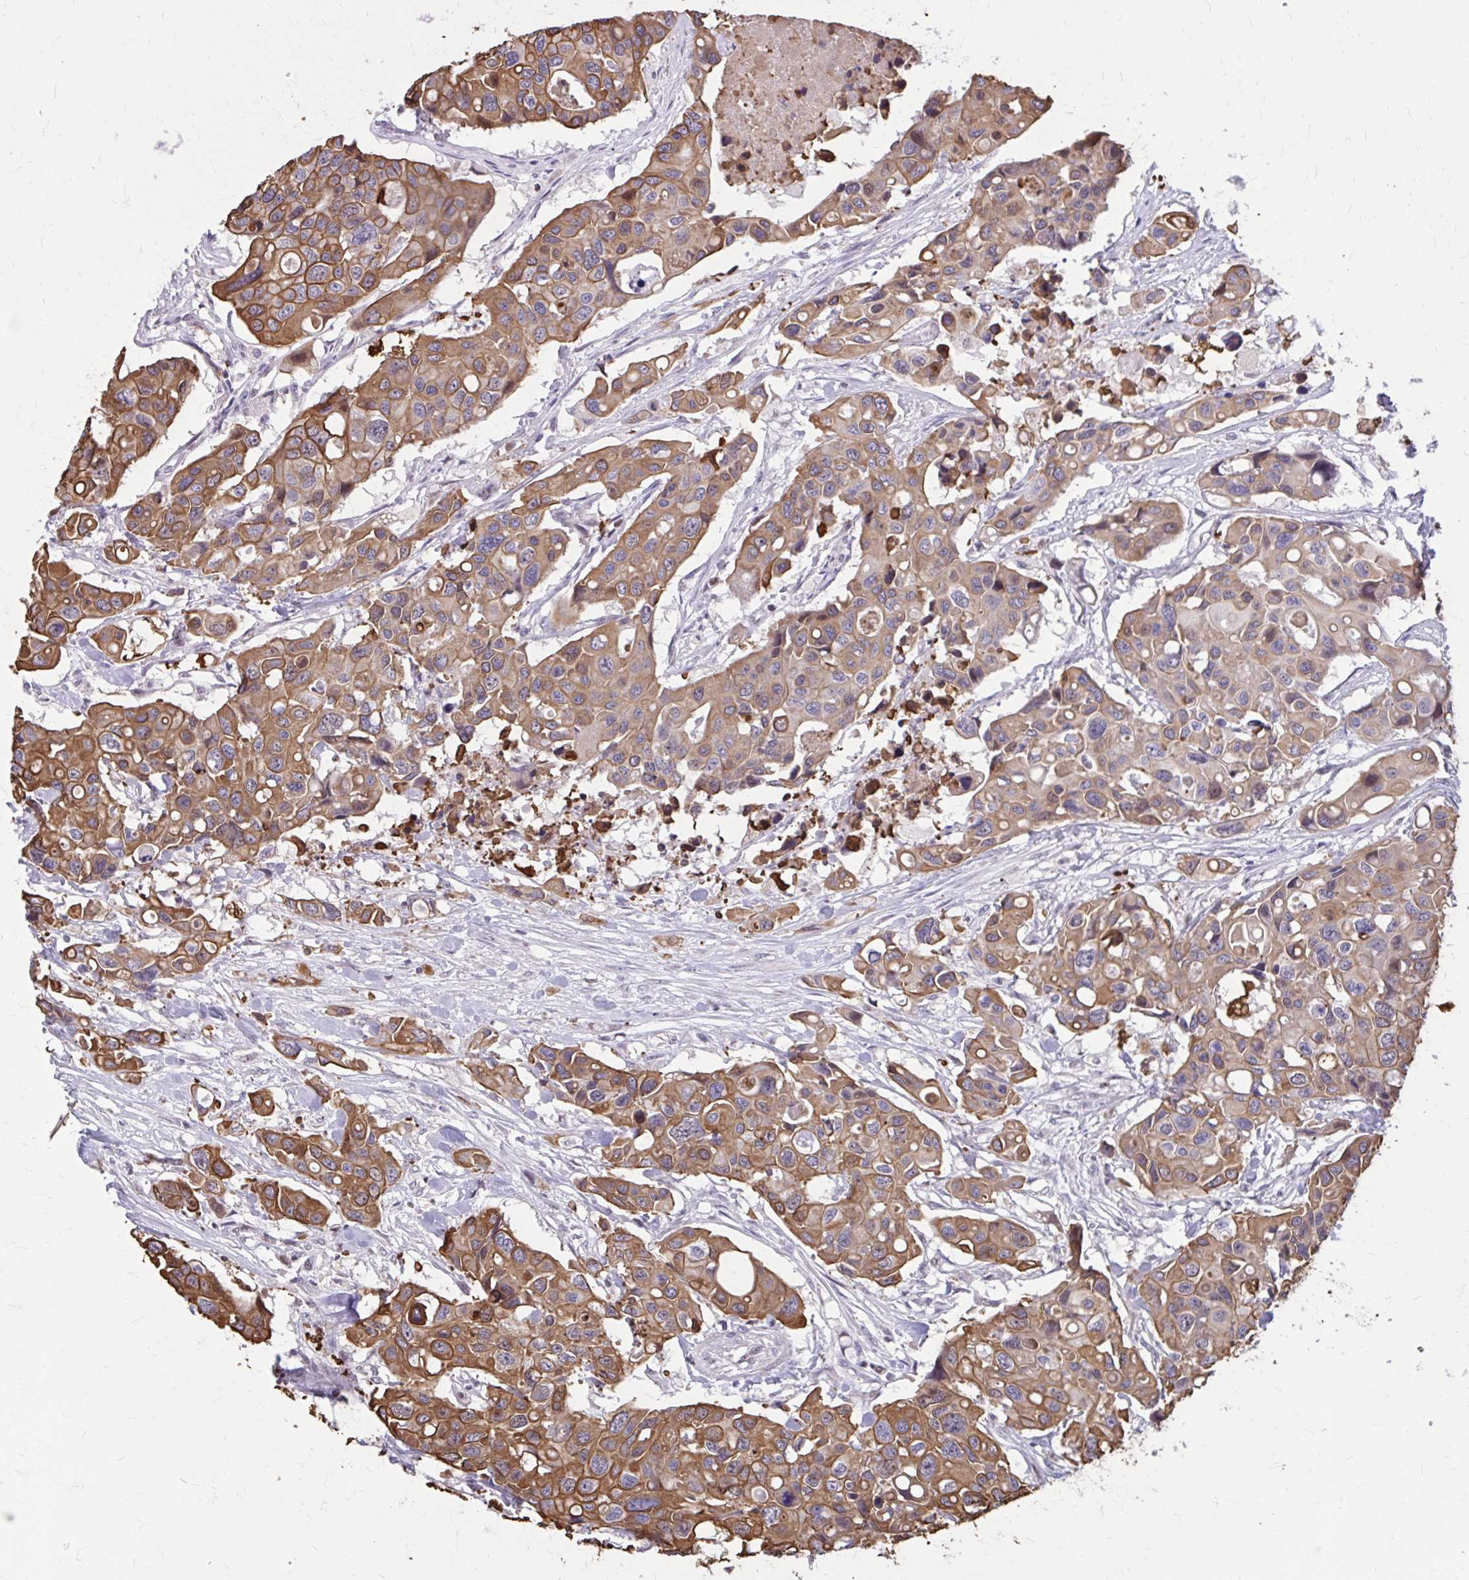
{"staining": {"intensity": "moderate", "quantity": ">75%", "location": "cytoplasmic/membranous"}, "tissue": "colorectal cancer", "cell_type": "Tumor cells", "image_type": "cancer", "snomed": [{"axis": "morphology", "description": "Adenocarcinoma, NOS"}, {"axis": "topography", "description": "Colon"}], "caption": "High-magnification brightfield microscopy of colorectal adenocarcinoma stained with DAB (brown) and counterstained with hematoxylin (blue). tumor cells exhibit moderate cytoplasmic/membranous positivity is seen in about>75% of cells.", "gene": "ANKRD30B", "patient": {"sex": "male", "age": 77}}